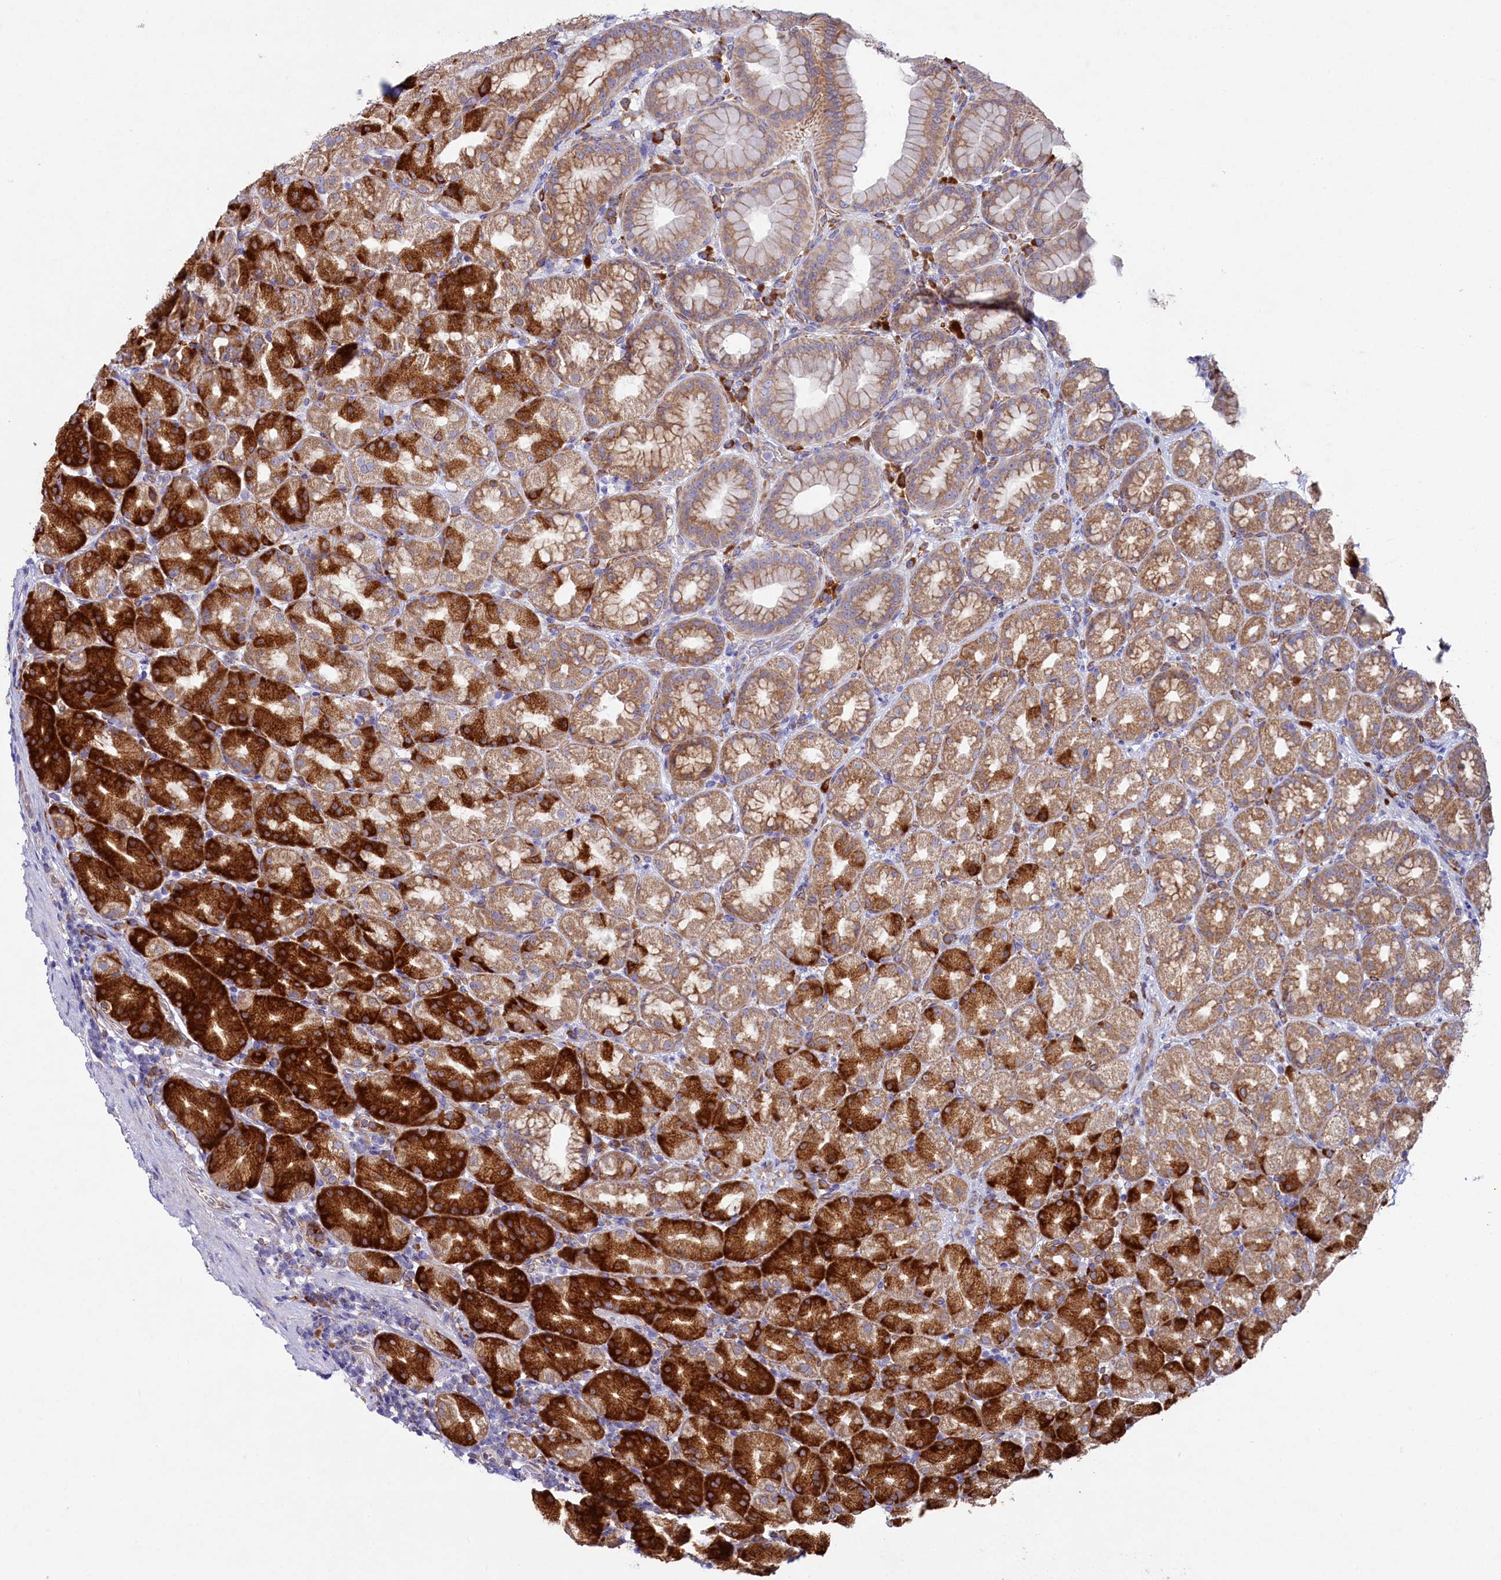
{"staining": {"intensity": "strong", "quantity": ">75%", "location": "cytoplasmic/membranous"}, "tissue": "stomach", "cell_type": "Glandular cells", "image_type": "normal", "snomed": [{"axis": "morphology", "description": "Normal tissue, NOS"}, {"axis": "topography", "description": "Stomach, upper"}], "caption": "Stomach stained for a protein (brown) displays strong cytoplasmic/membranous positive staining in approximately >75% of glandular cells.", "gene": "CHID1", "patient": {"sex": "male", "age": 68}}